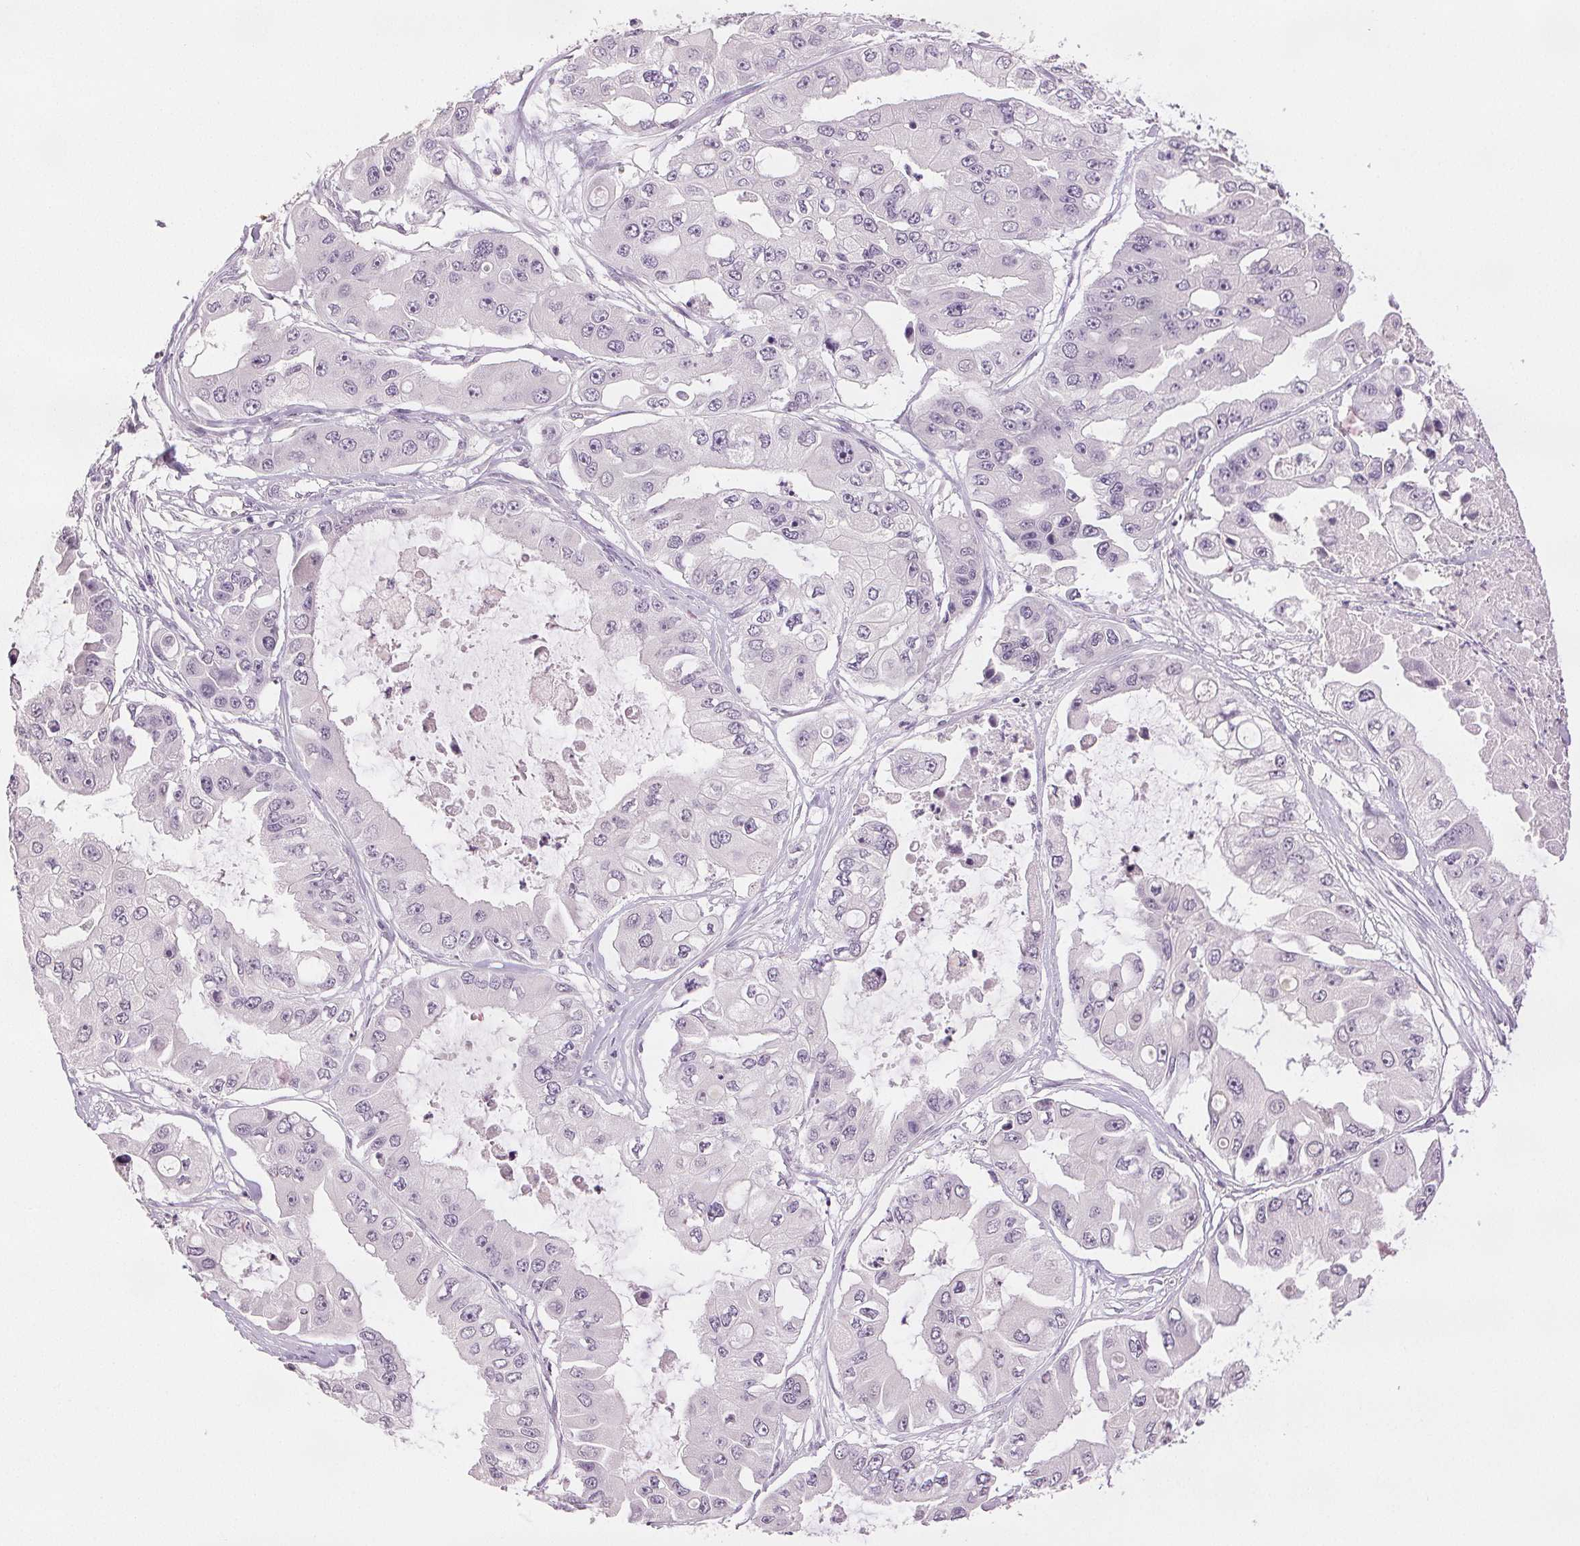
{"staining": {"intensity": "negative", "quantity": "none", "location": "none"}, "tissue": "ovarian cancer", "cell_type": "Tumor cells", "image_type": "cancer", "snomed": [{"axis": "morphology", "description": "Cystadenocarcinoma, serous, NOS"}, {"axis": "topography", "description": "Ovary"}], "caption": "Human ovarian serous cystadenocarcinoma stained for a protein using immunohistochemistry exhibits no staining in tumor cells.", "gene": "SCGN", "patient": {"sex": "female", "age": 56}}